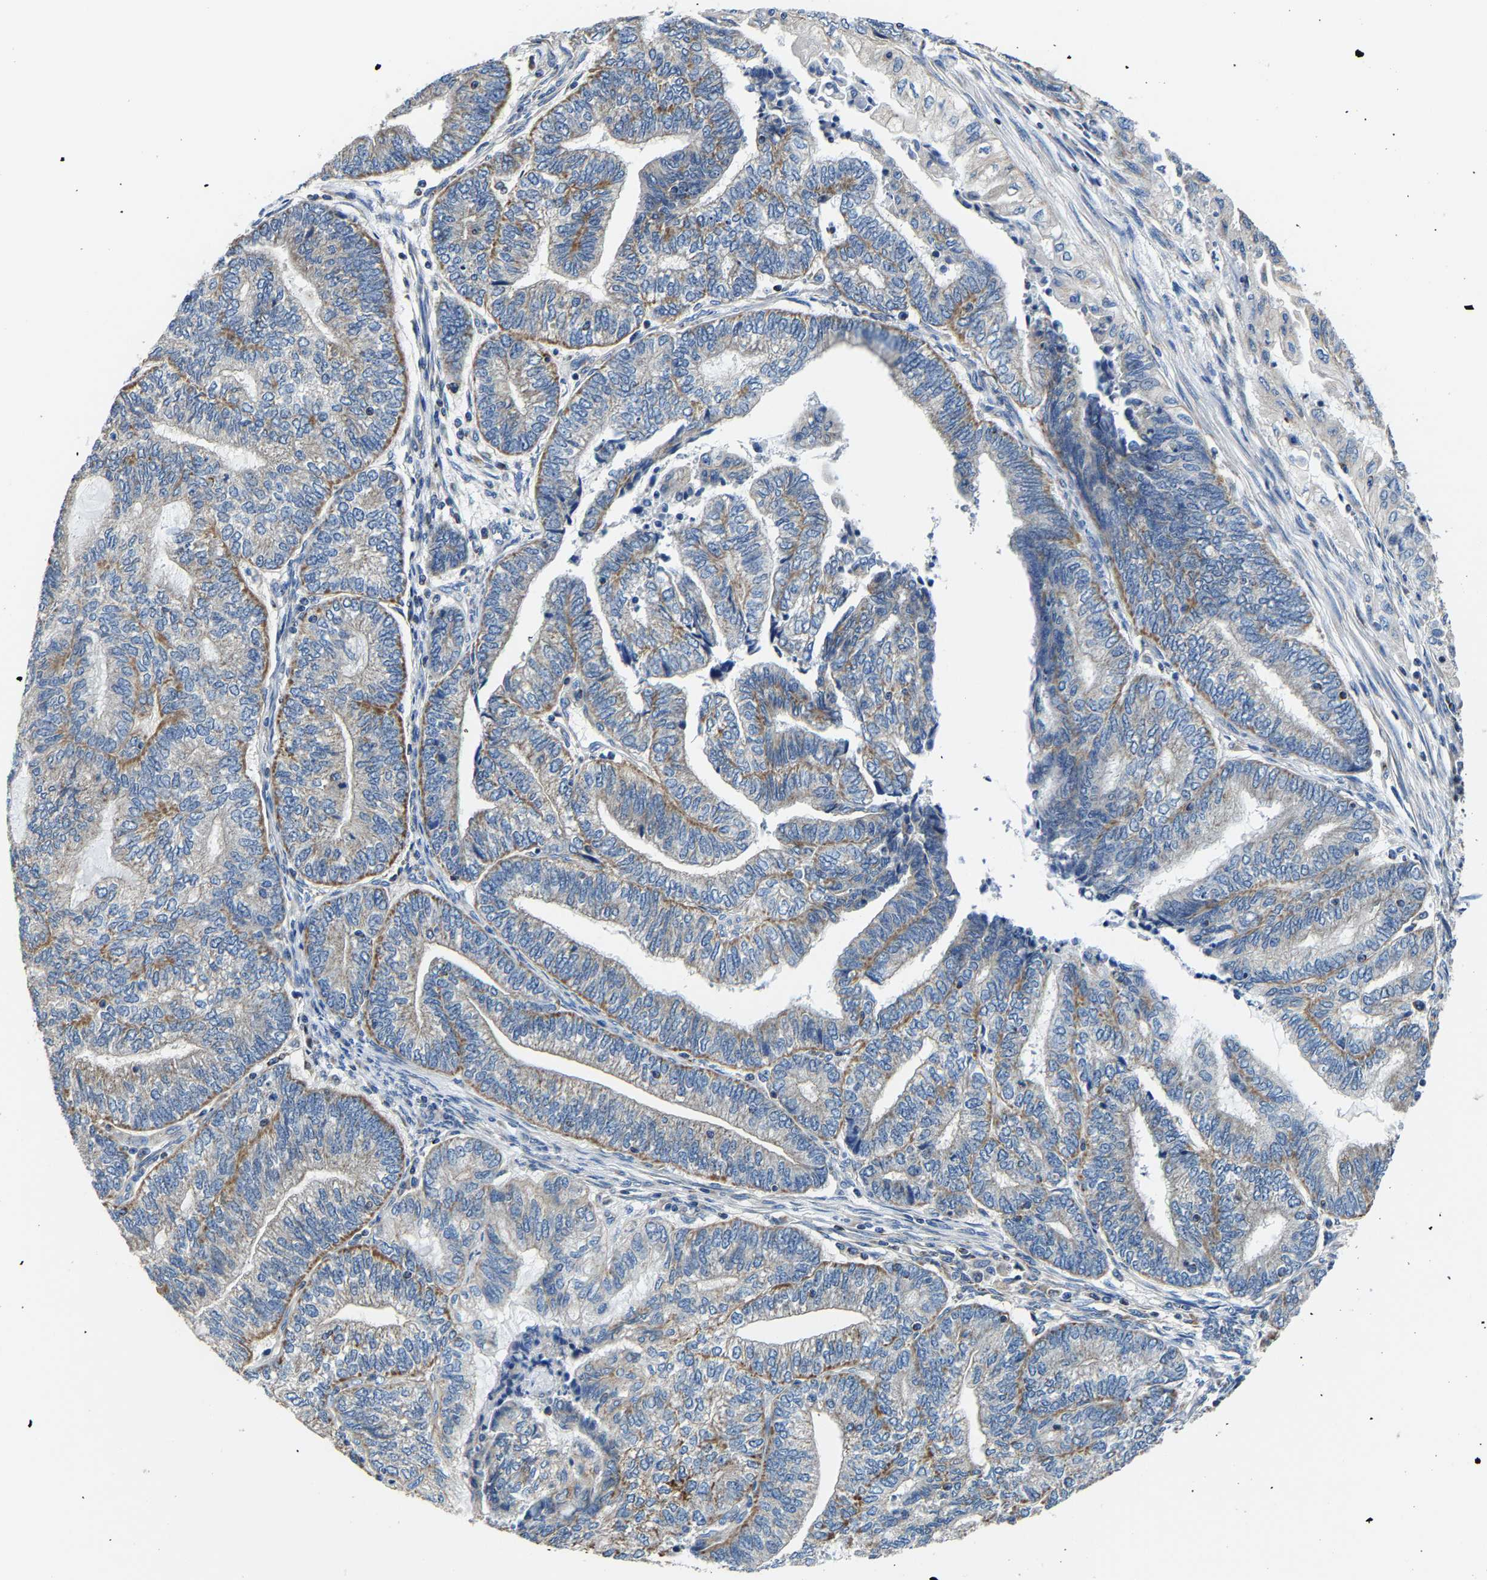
{"staining": {"intensity": "negative", "quantity": "none", "location": "none"}, "tissue": "endometrial cancer", "cell_type": "Tumor cells", "image_type": "cancer", "snomed": [{"axis": "morphology", "description": "Adenocarcinoma, NOS"}, {"axis": "topography", "description": "Uterus"}, {"axis": "topography", "description": "Endometrium"}], "caption": "This histopathology image is of endometrial cancer (adenocarcinoma) stained with immunohistochemistry (IHC) to label a protein in brown with the nuclei are counter-stained blue. There is no expression in tumor cells.", "gene": "AGK", "patient": {"sex": "female", "age": 70}}